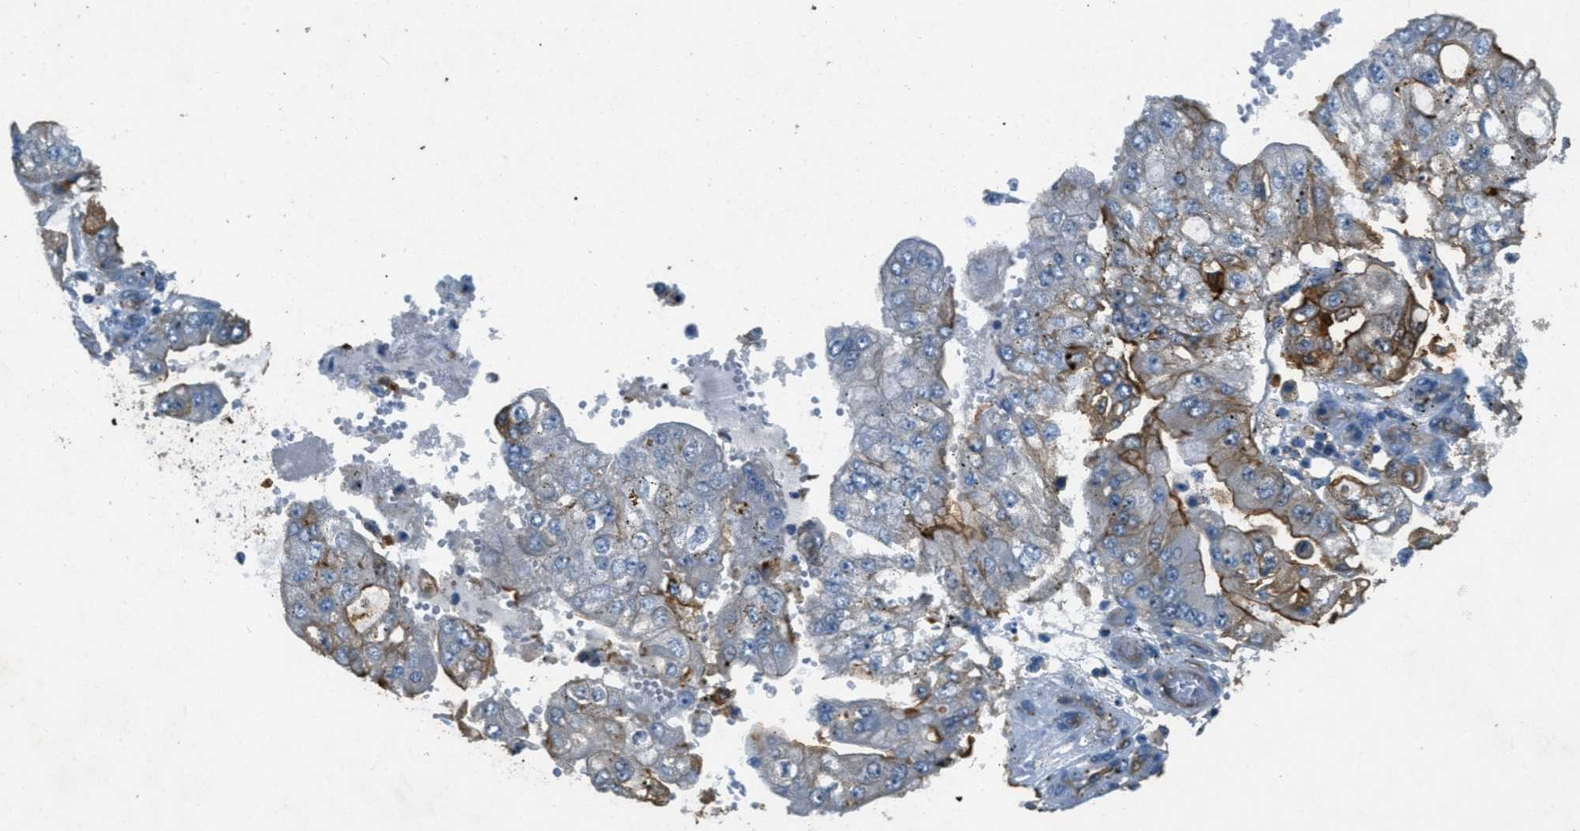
{"staining": {"intensity": "moderate", "quantity": "<25%", "location": "cytoplasmic/membranous"}, "tissue": "stomach cancer", "cell_type": "Tumor cells", "image_type": "cancer", "snomed": [{"axis": "morphology", "description": "Adenocarcinoma, NOS"}, {"axis": "topography", "description": "Stomach"}], "caption": "Protein staining by immunohistochemistry displays moderate cytoplasmic/membranous expression in about <25% of tumor cells in adenocarcinoma (stomach). Using DAB (3,3'-diaminobenzidine) (brown) and hematoxylin (blue) stains, captured at high magnification using brightfield microscopy.", "gene": "OSMR", "patient": {"sex": "male", "age": 76}}